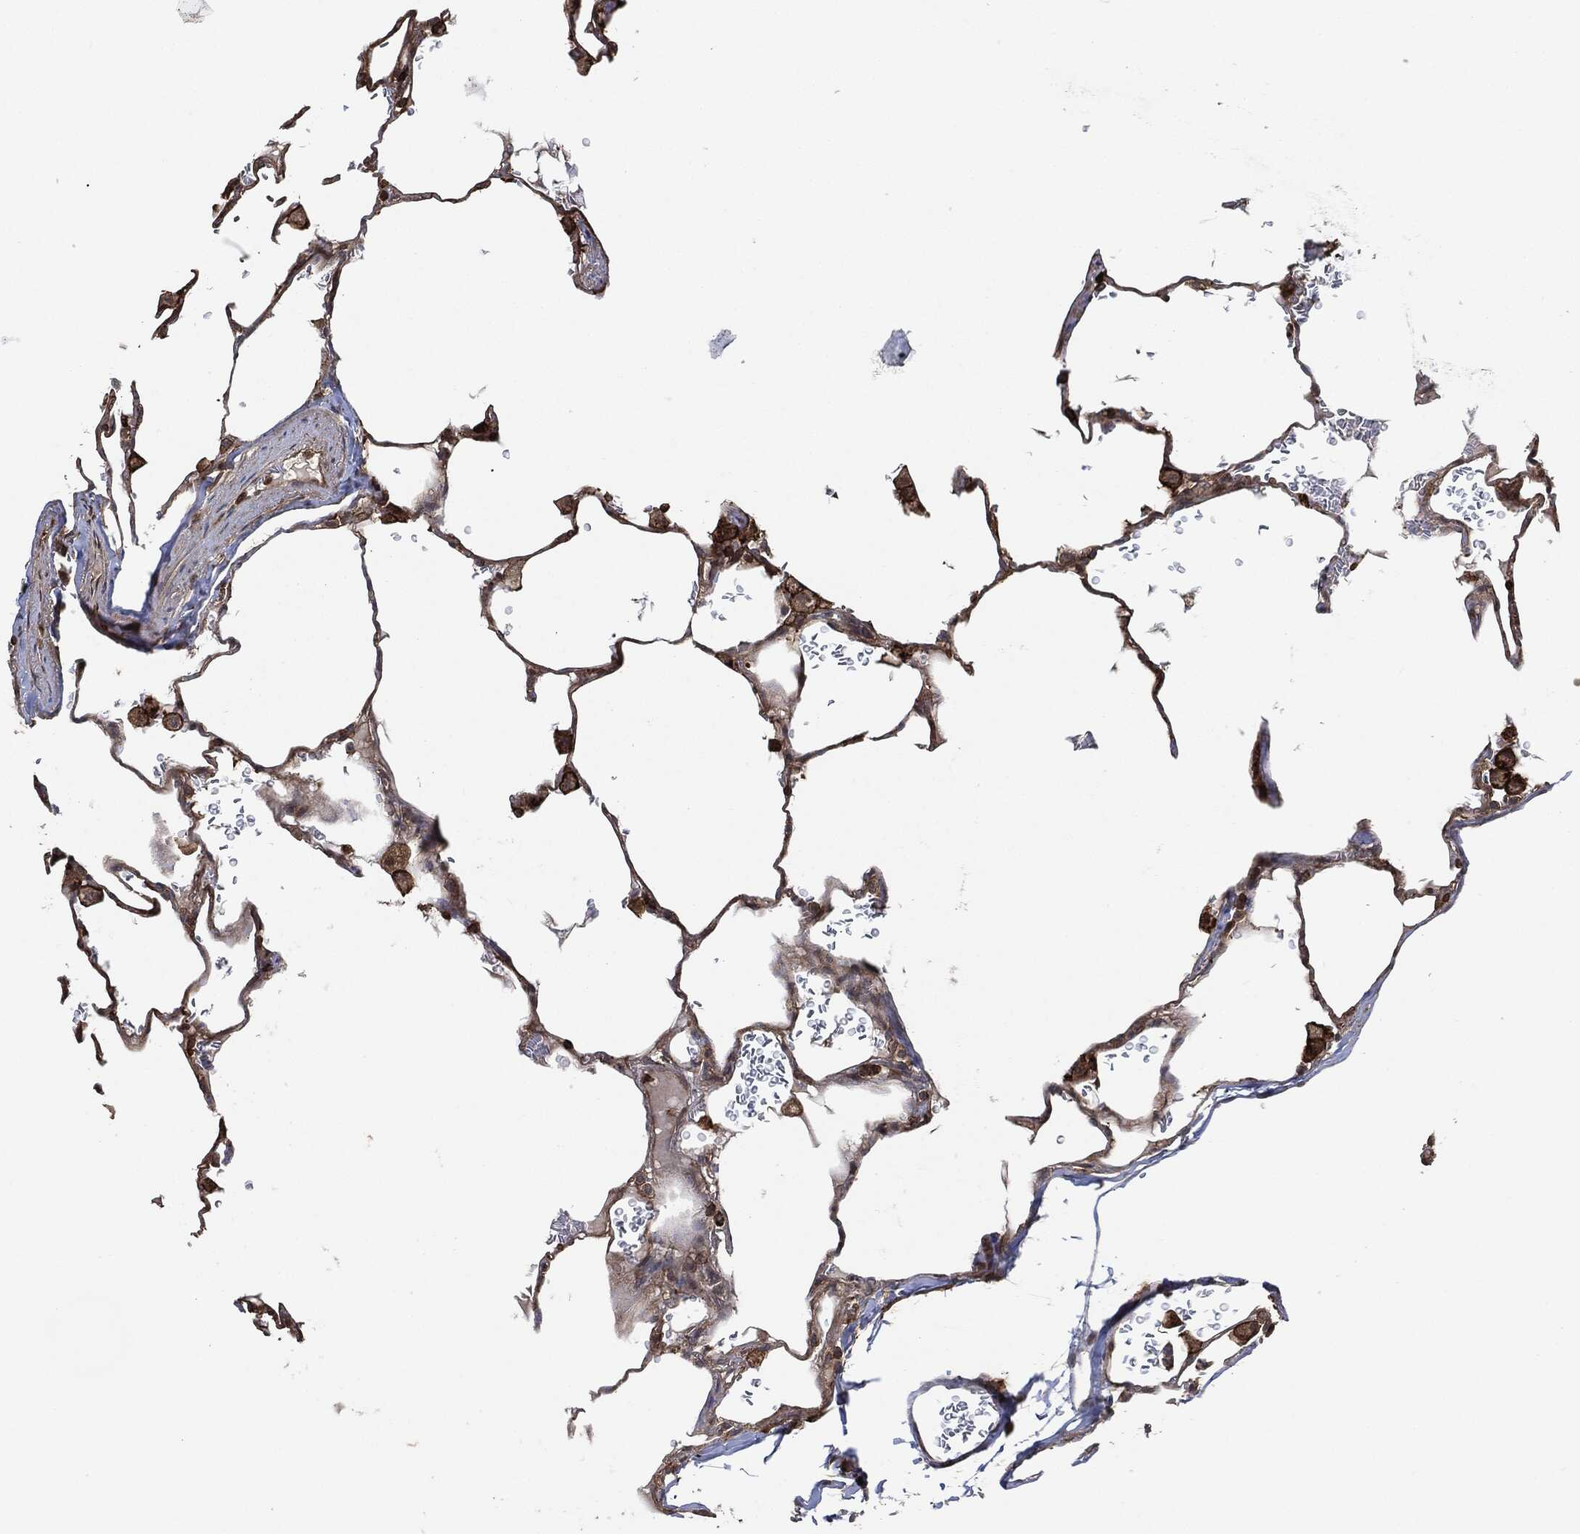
{"staining": {"intensity": "strong", "quantity": "25%-75%", "location": "cytoplasmic/membranous"}, "tissue": "lung", "cell_type": "Alveolar cells", "image_type": "normal", "snomed": [{"axis": "morphology", "description": "Normal tissue, NOS"}, {"axis": "morphology", "description": "Adenocarcinoma, metastatic, NOS"}, {"axis": "topography", "description": "Lung"}], "caption": "The immunohistochemical stain highlights strong cytoplasmic/membranous staining in alveolar cells of benign lung. The staining is performed using DAB brown chromogen to label protein expression. The nuclei are counter-stained blue using hematoxylin.", "gene": "TPT1", "patient": {"sex": "male", "age": 45}}